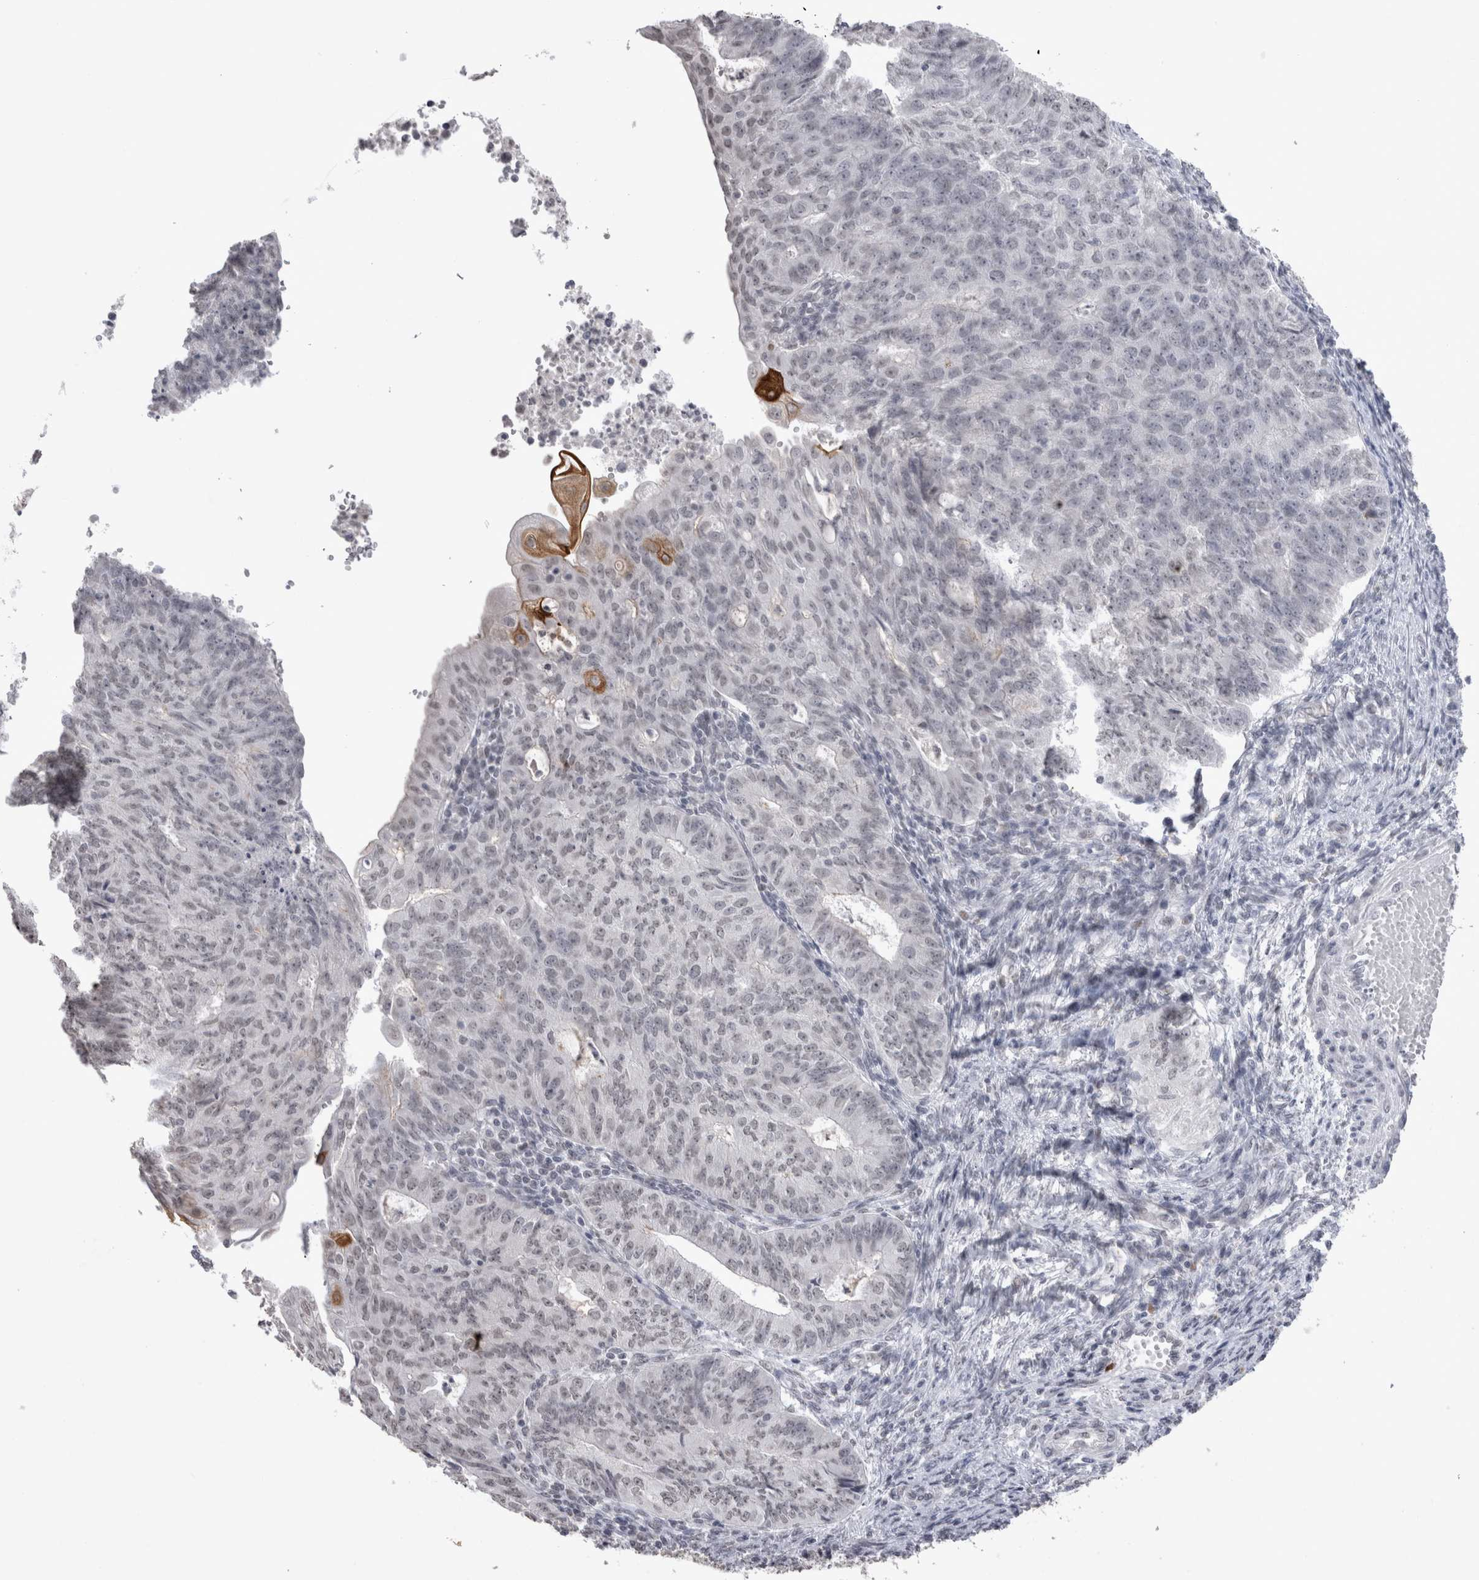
{"staining": {"intensity": "moderate", "quantity": "<25%", "location": "cytoplasmic/membranous"}, "tissue": "endometrial cancer", "cell_type": "Tumor cells", "image_type": "cancer", "snomed": [{"axis": "morphology", "description": "Adenocarcinoma, NOS"}, {"axis": "topography", "description": "Endometrium"}], "caption": "Immunohistochemical staining of endometrial cancer reveals moderate cytoplasmic/membranous protein expression in about <25% of tumor cells.", "gene": "DDX4", "patient": {"sex": "female", "age": 32}}